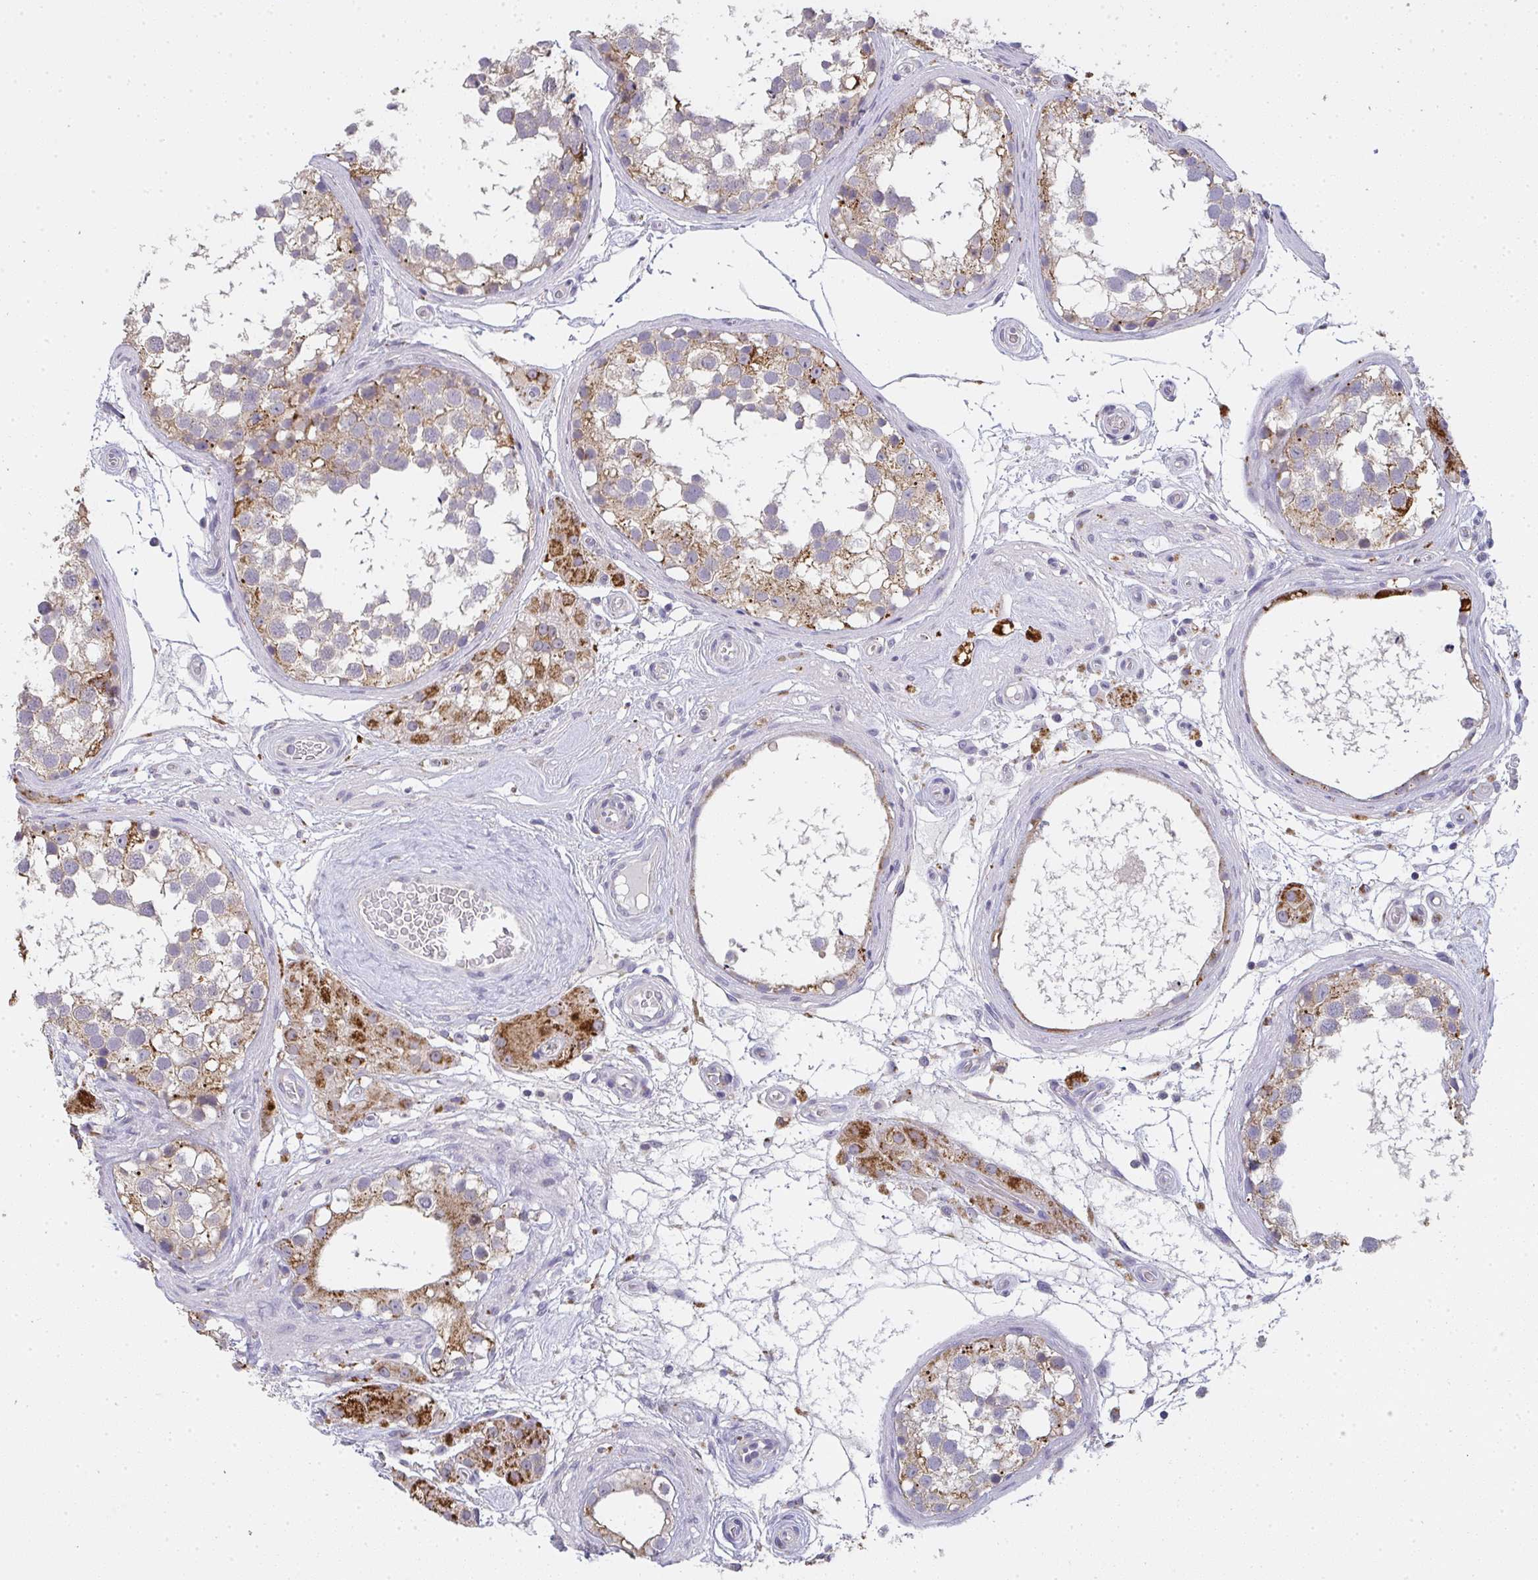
{"staining": {"intensity": "moderate", "quantity": ">75%", "location": "cytoplasmic/membranous"}, "tissue": "testis", "cell_type": "Cells in seminiferous ducts", "image_type": "normal", "snomed": [{"axis": "morphology", "description": "Normal tissue, NOS"}, {"axis": "morphology", "description": "Seminoma, NOS"}, {"axis": "topography", "description": "Testis"}], "caption": "IHC photomicrograph of benign testis: human testis stained using IHC displays medium levels of moderate protein expression localized specifically in the cytoplasmic/membranous of cells in seminiferous ducts, appearing as a cytoplasmic/membranous brown color.", "gene": "TMEM219", "patient": {"sex": "male", "age": 65}}